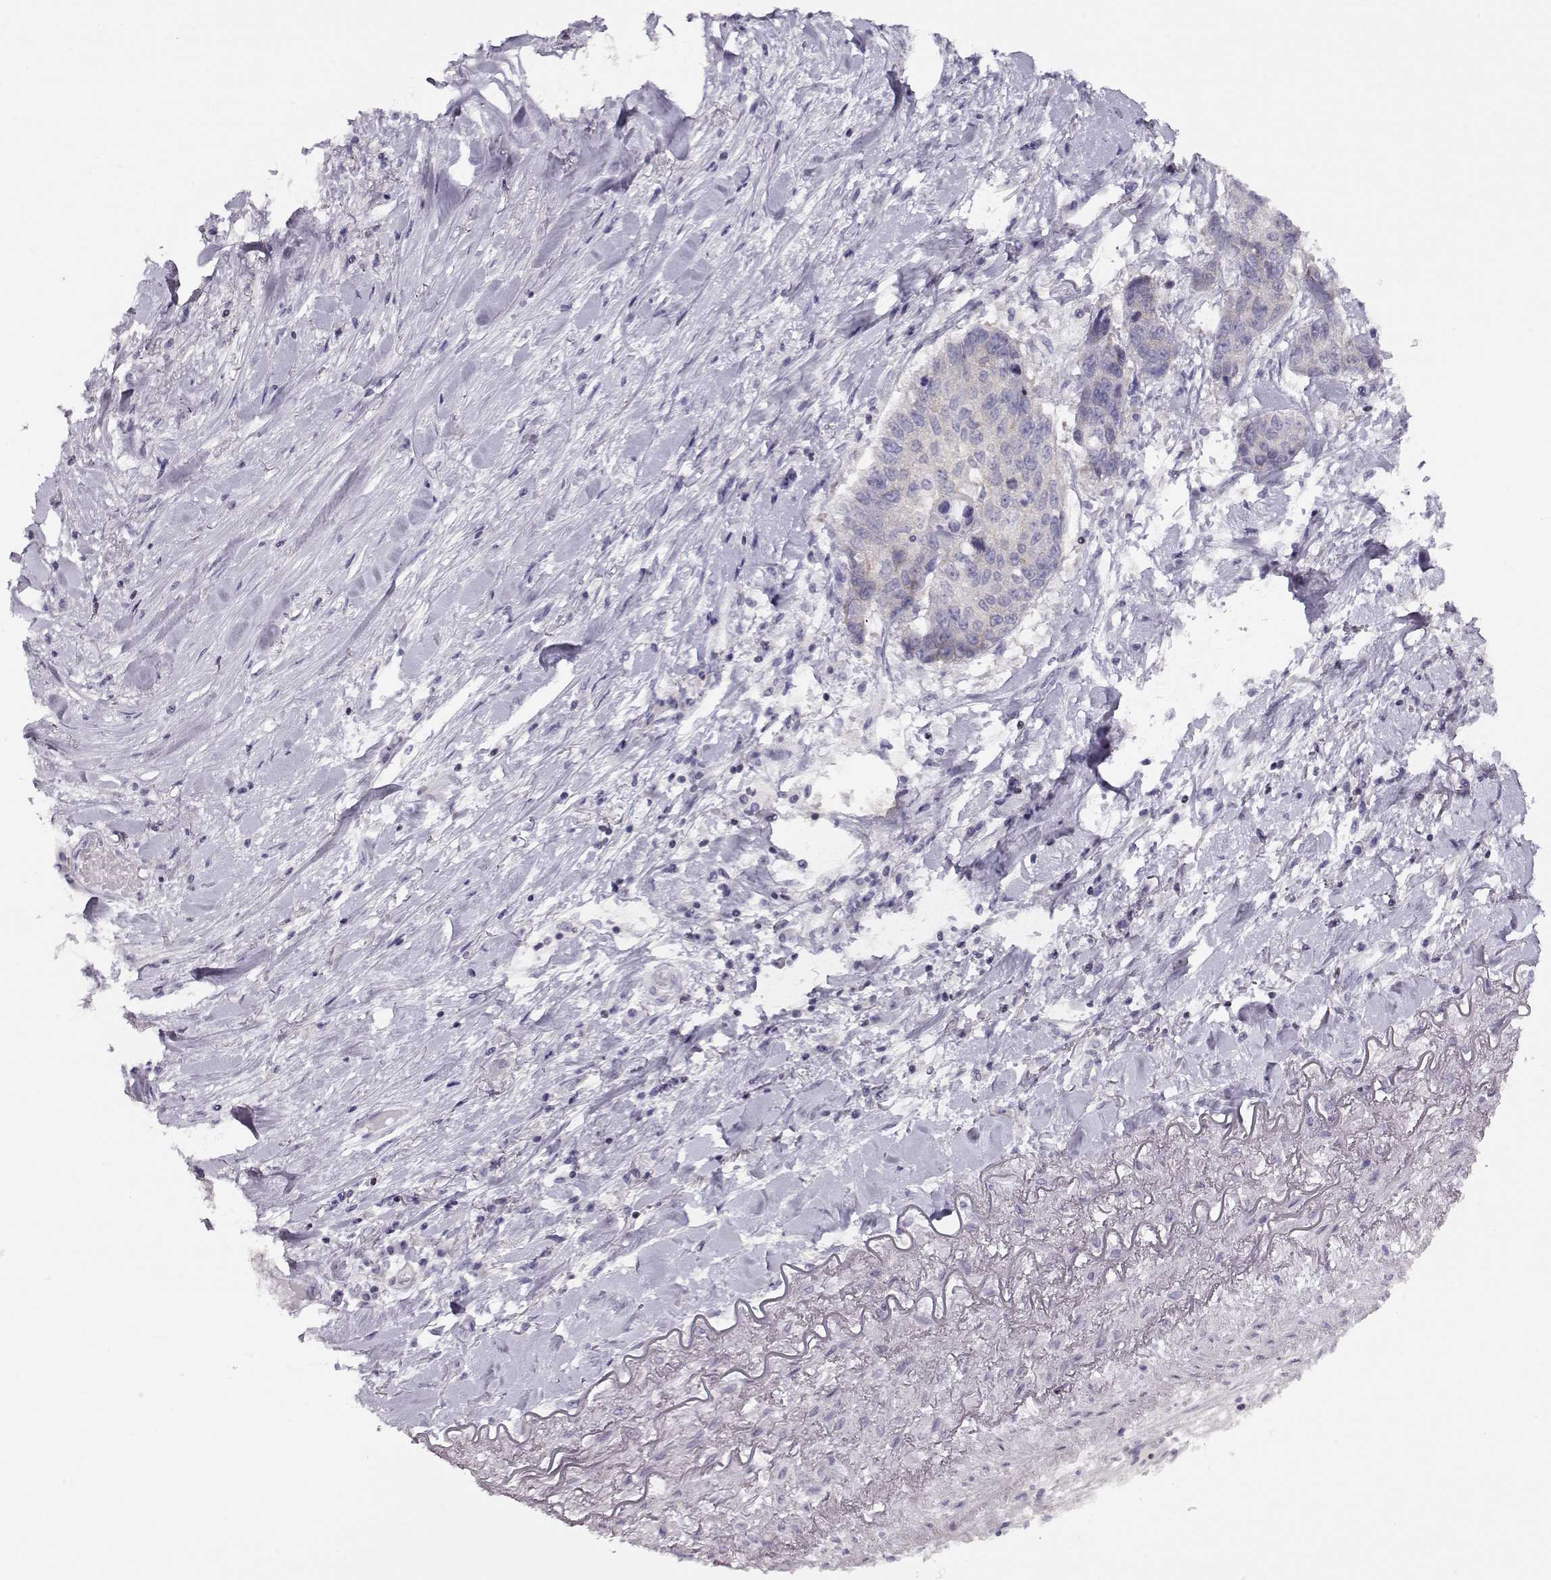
{"staining": {"intensity": "weak", "quantity": "25%-75%", "location": "cytoplasmic/membranous"}, "tissue": "lung cancer", "cell_type": "Tumor cells", "image_type": "cancer", "snomed": [{"axis": "morphology", "description": "Squamous cell carcinoma, NOS"}, {"axis": "topography", "description": "Lung"}], "caption": "About 25%-75% of tumor cells in human lung squamous cell carcinoma reveal weak cytoplasmic/membranous protein positivity as visualized by brown immunohistochemical staining.", "gene": "CRX", "patient": {"sex": "male", "age": 73}}